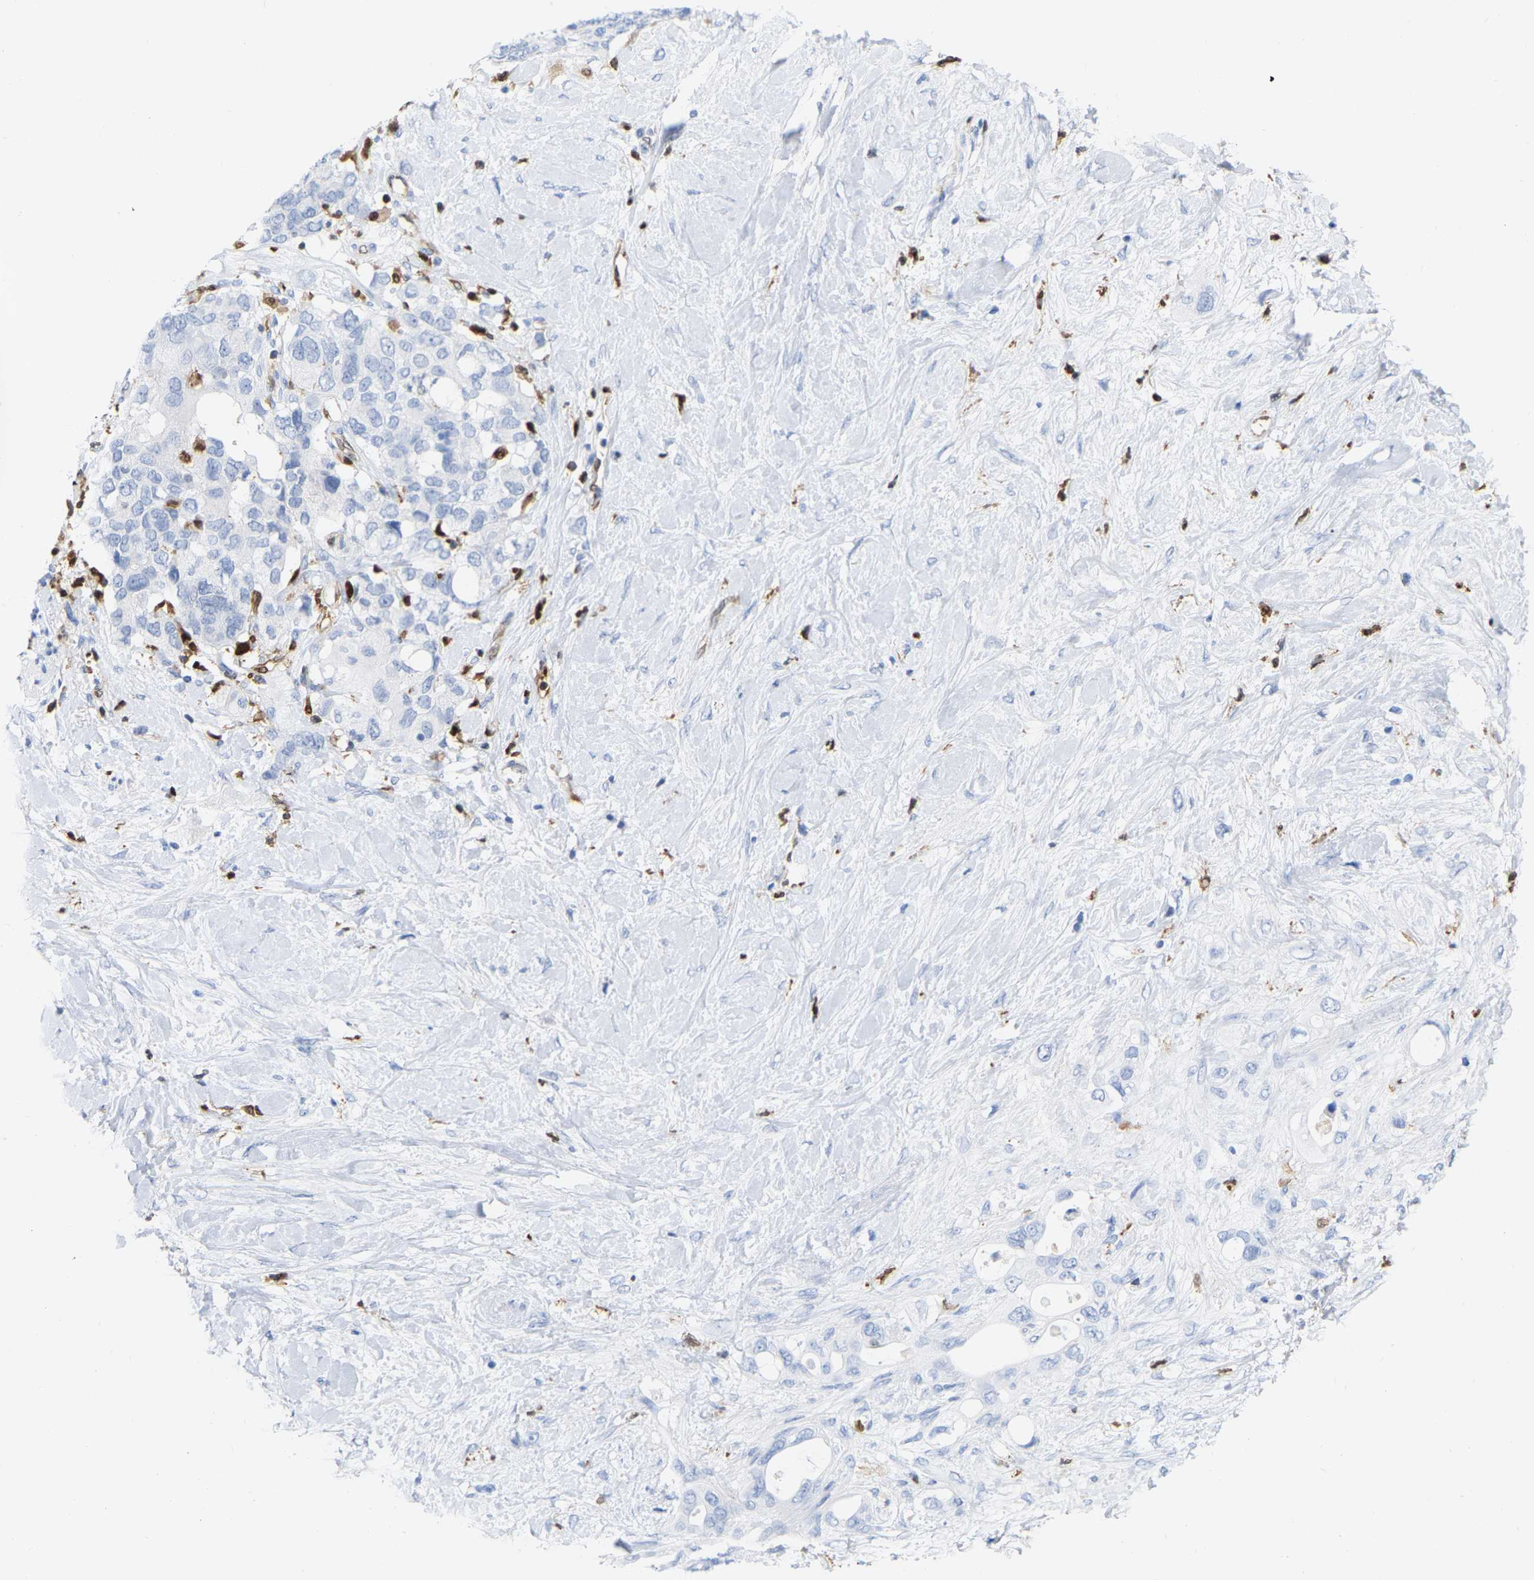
{"staining": {"intensity": "negative", "quantity": "none", "location": "none"}, "tissue": "pancreatic cancer", "cell_type": "Tumor cells", "image_type": "cancer", "snomed": [{"axis": "morphology", "description": "Adenocarcinoma, NOS"}, {"axis": "topography", "description": "Pancreas"}], "caption": "High magnification brightfield microscopy of pancreatic cancer stained with DAB (brown) and counterstained with hematoxylin (blue): tumor cells show no significant expression.", "gene": "GIMAP4", "patient": {"sex": "female", "age": 56}}